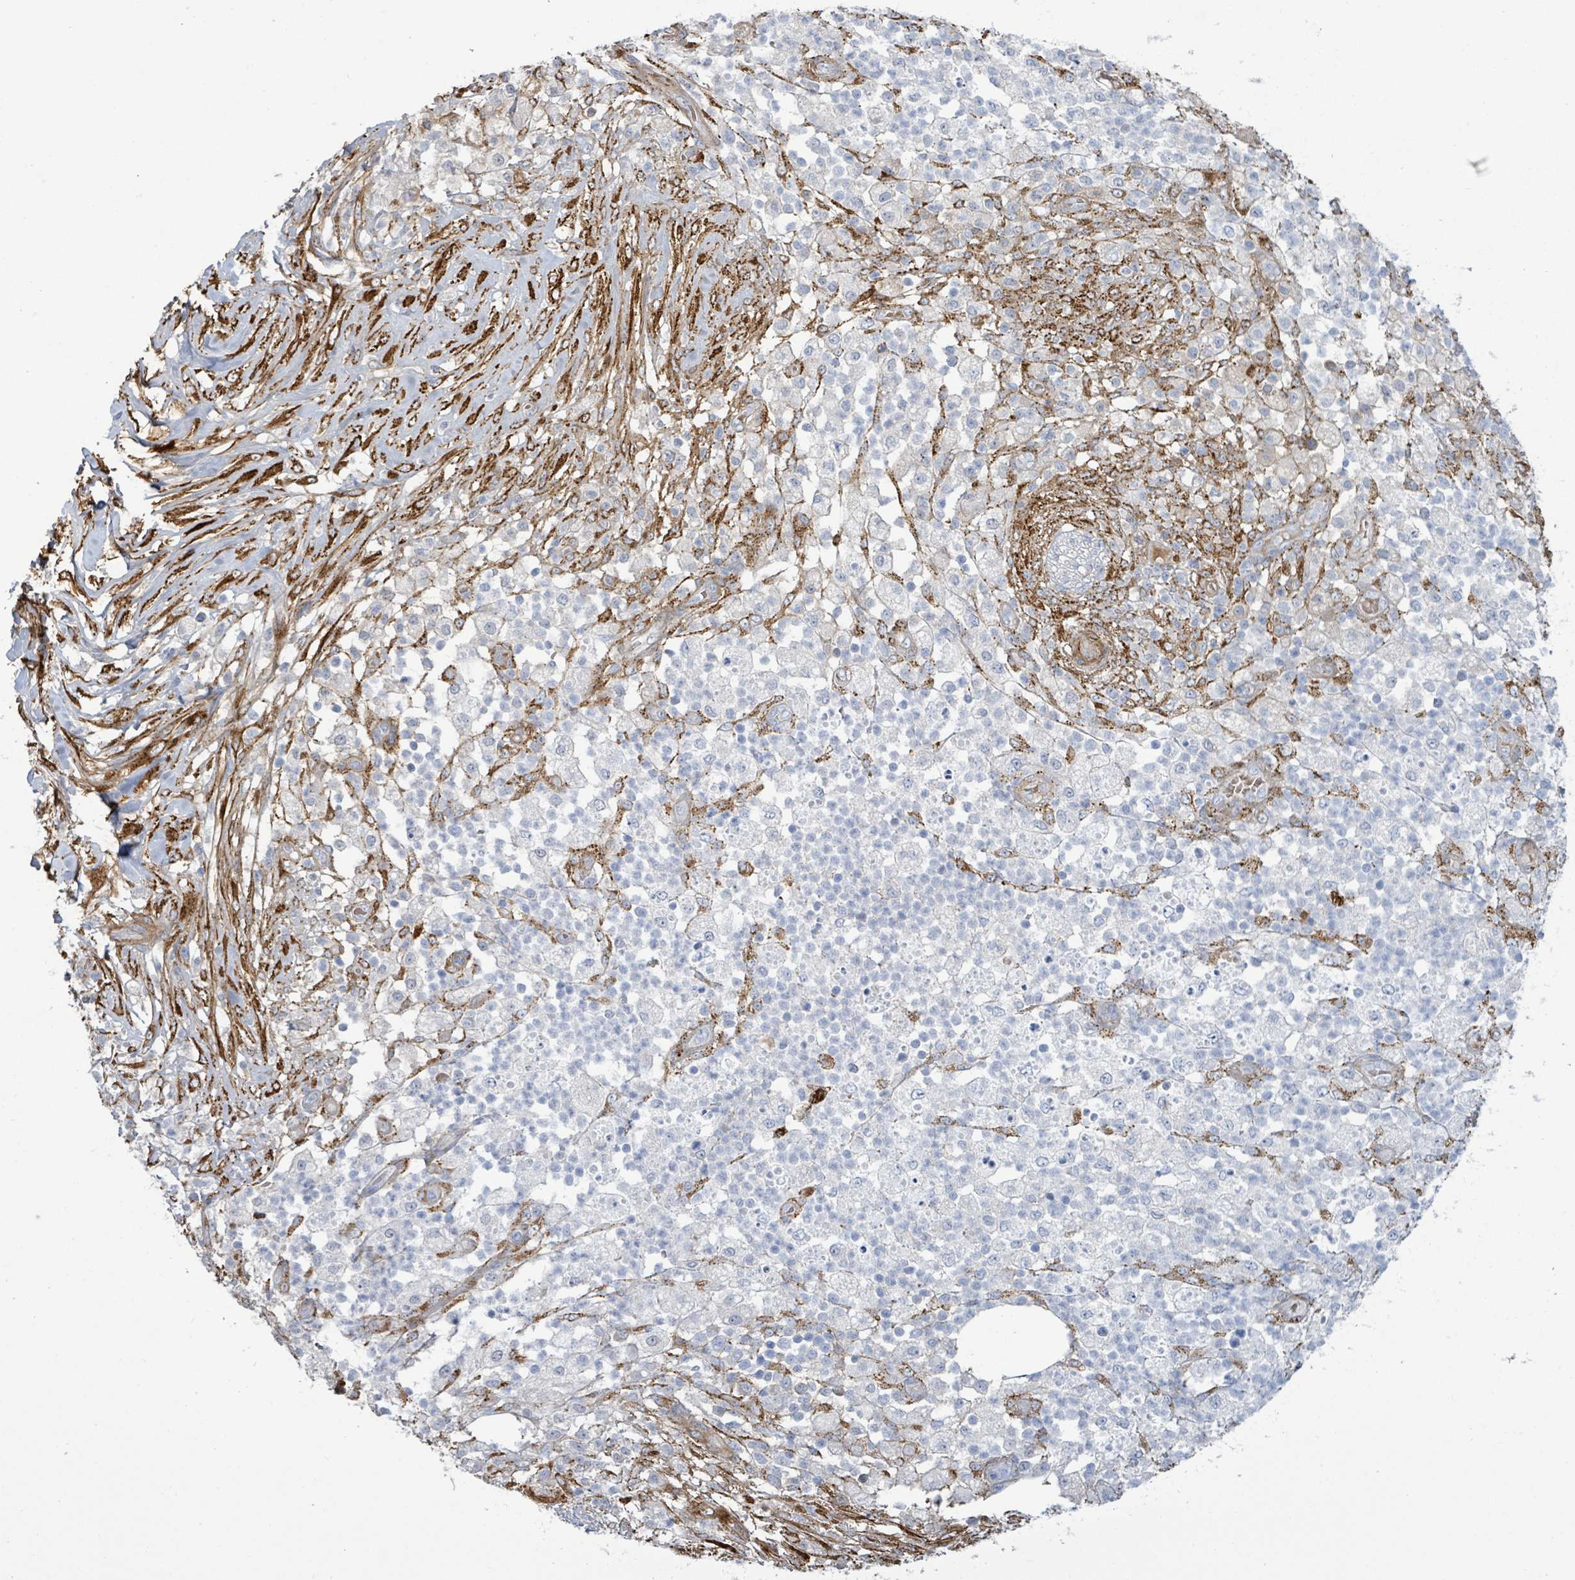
{"staining": {"intensity": "negative", "quantity": "none", "location": "none"}, "tissue": "pancreatic cancer", "cell_type": "Tumor cells", "image_type": "cancer", "snomed": [{"axis": "morphology", "description": "Adenocarcinoma, NOS"}, {"axis": "topography", "description": "Pancreas"}], "caption": "Micrograph shows no protein staining in tumor cells of adenocarcinoma (pancreatic) tissue. (DAB (3,3'-diaminobenzidine) IHC visualized using brightfield microscopy, high magnification).", "gene": "DMRTC1B", "patient": {"sex": "female", "age": 72}}